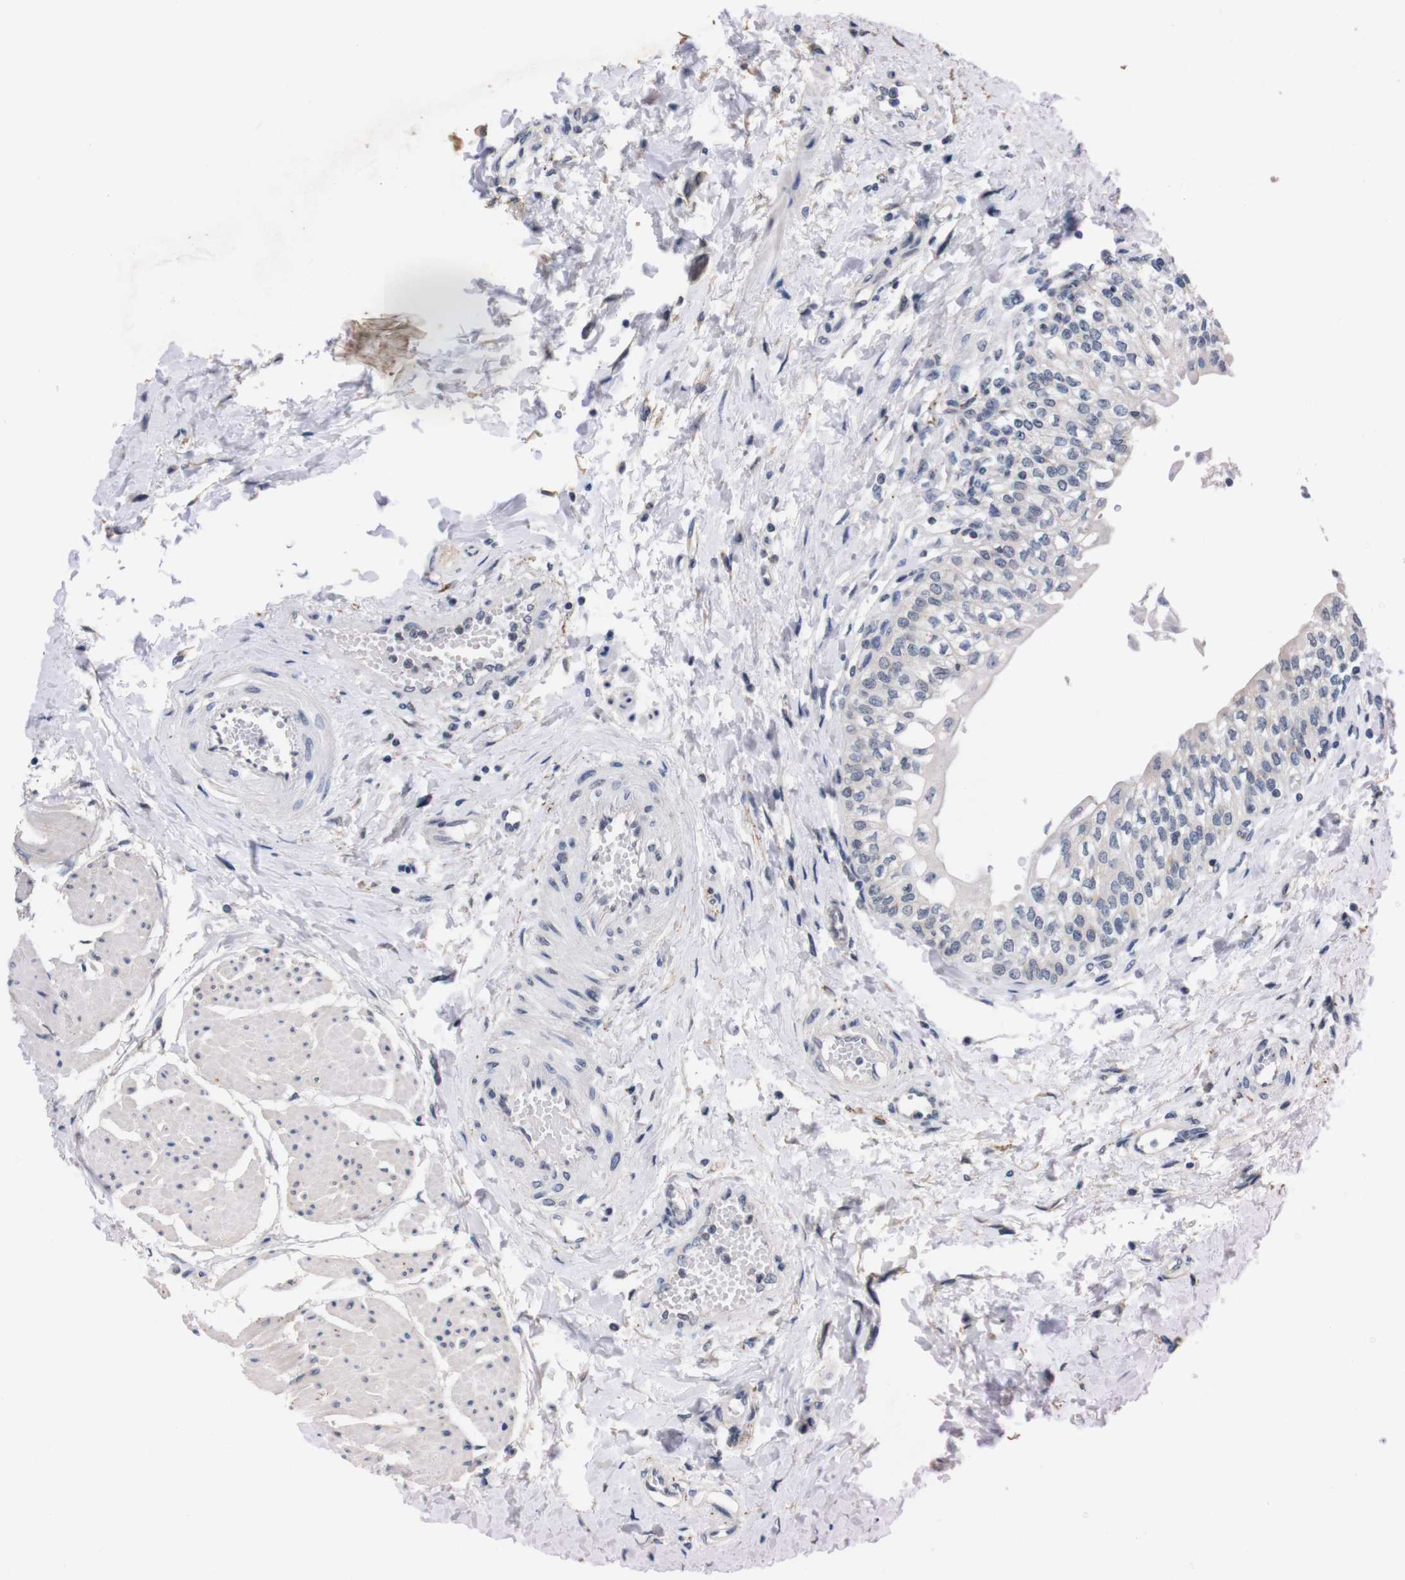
{"staining": {"intensity": "negative", "quantity": "none", "location": "none"}, "tissue": "urinary bladder", "cell_type": "Urothelial cells", "image_type": "normal", "snomed": [{"axis": "morphology", "description": "Normal tissue, NOS"}, {"axis": "topography", "description": "Urinary bladder"}], "caption": "Immunohistochemistry of normal human urinary bladder demonstrates no positivity in urothelial cells.", "gene": "TNFRSF21", "patient": {"sex": "male", "age": 55}}